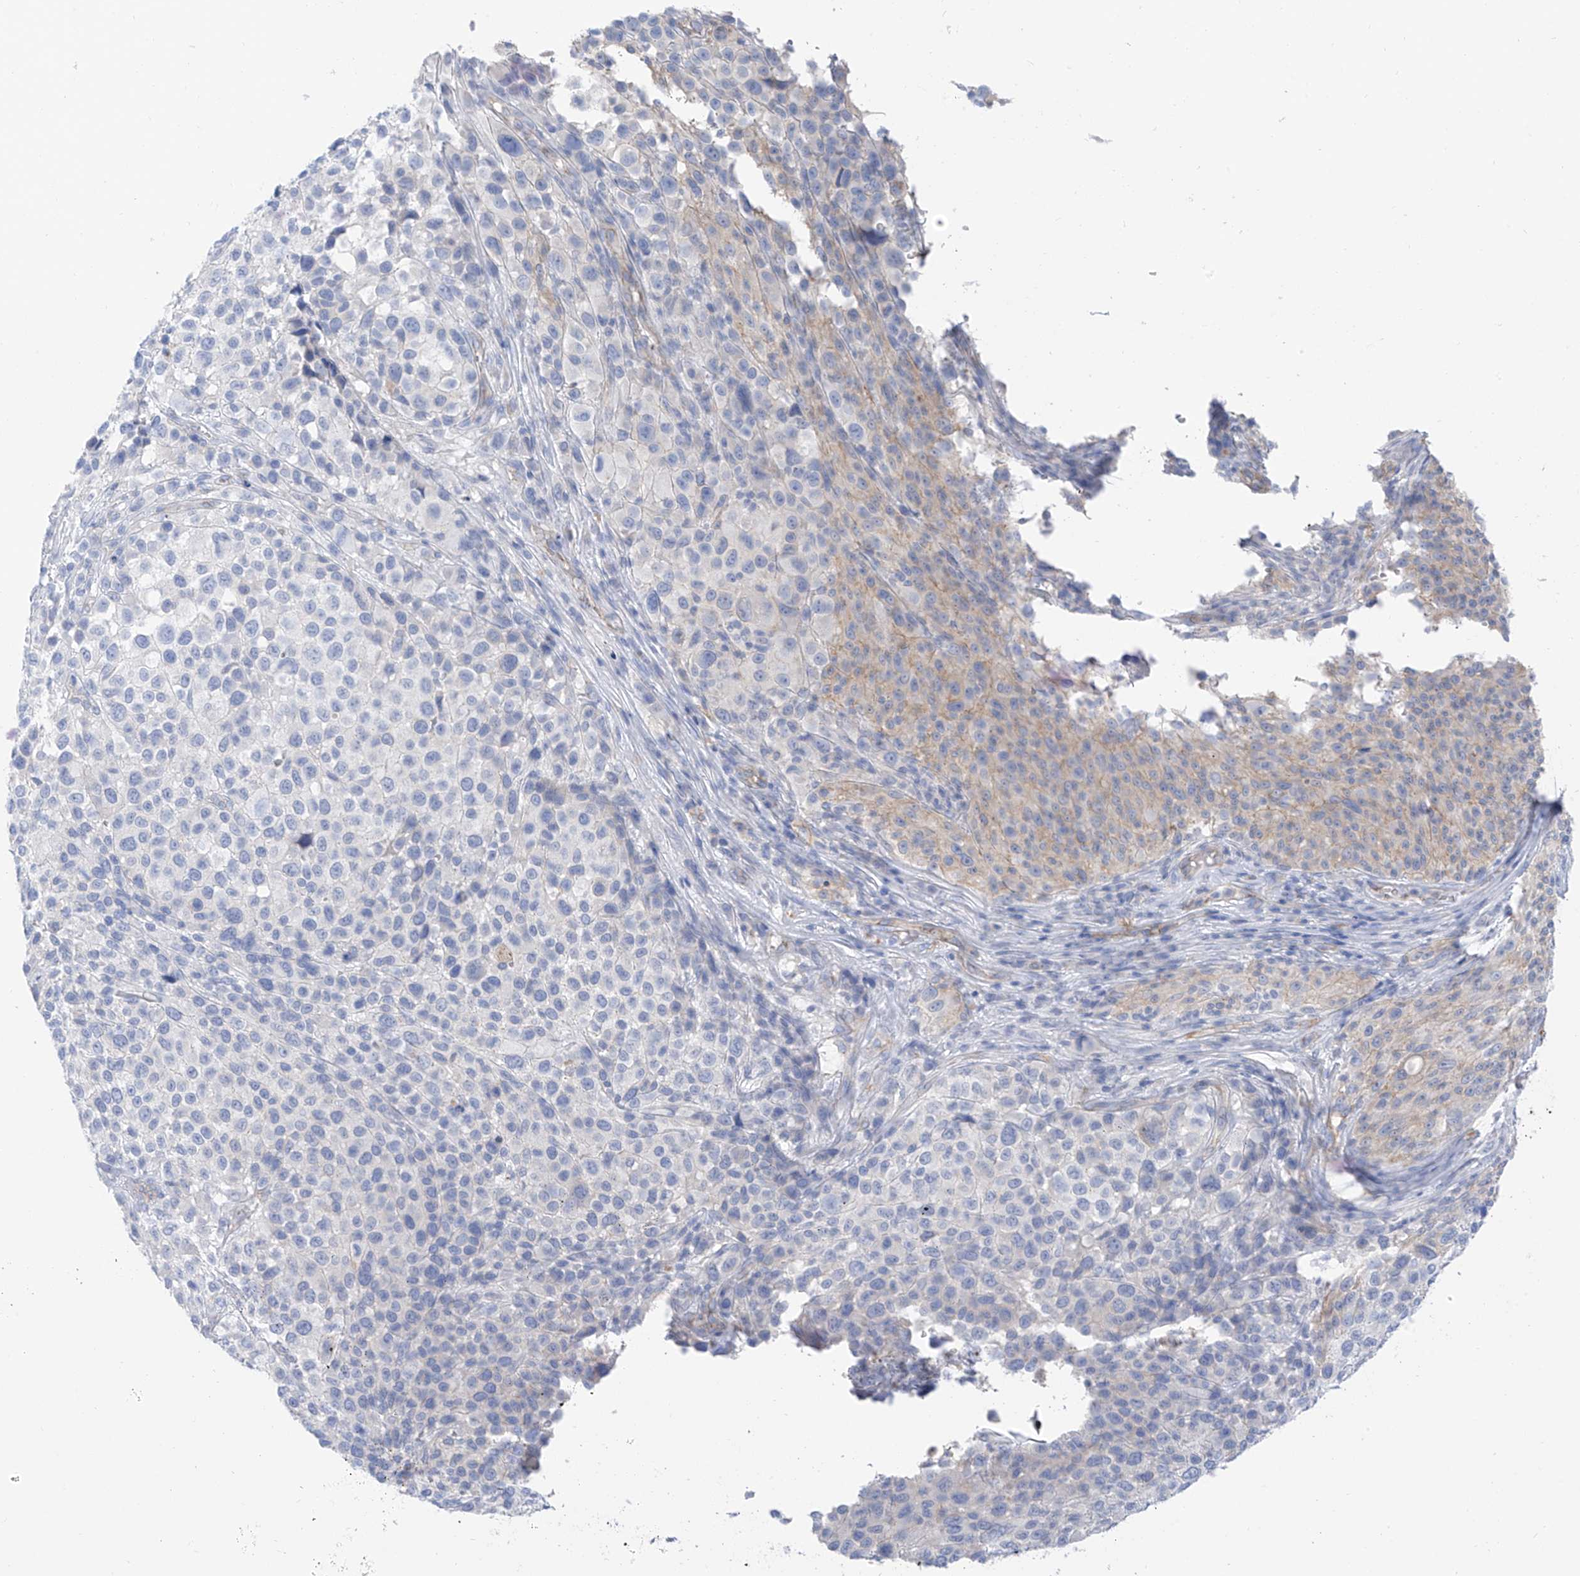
{"staining": {"intensity": "weak", "quantity": "<25%", "location": "cytoplasmic/membranous"}, "tissue": "melanoma", "cell_type": "Tumor cells", "image_type": "cancer", "snomed": [{"axis": "morphology", "description": "Malignant melanoma, NOS"}, {"axis": "topography", "description": "Skin of trunk"}], "caption": "Immunohistochemistry (IHC) micrograph of human malignant melanoma stained for a protein (brown), which displays no expression in tumor cells.", "gene": "ITGA9", "patient": {"sex": "male", "age": 71}}